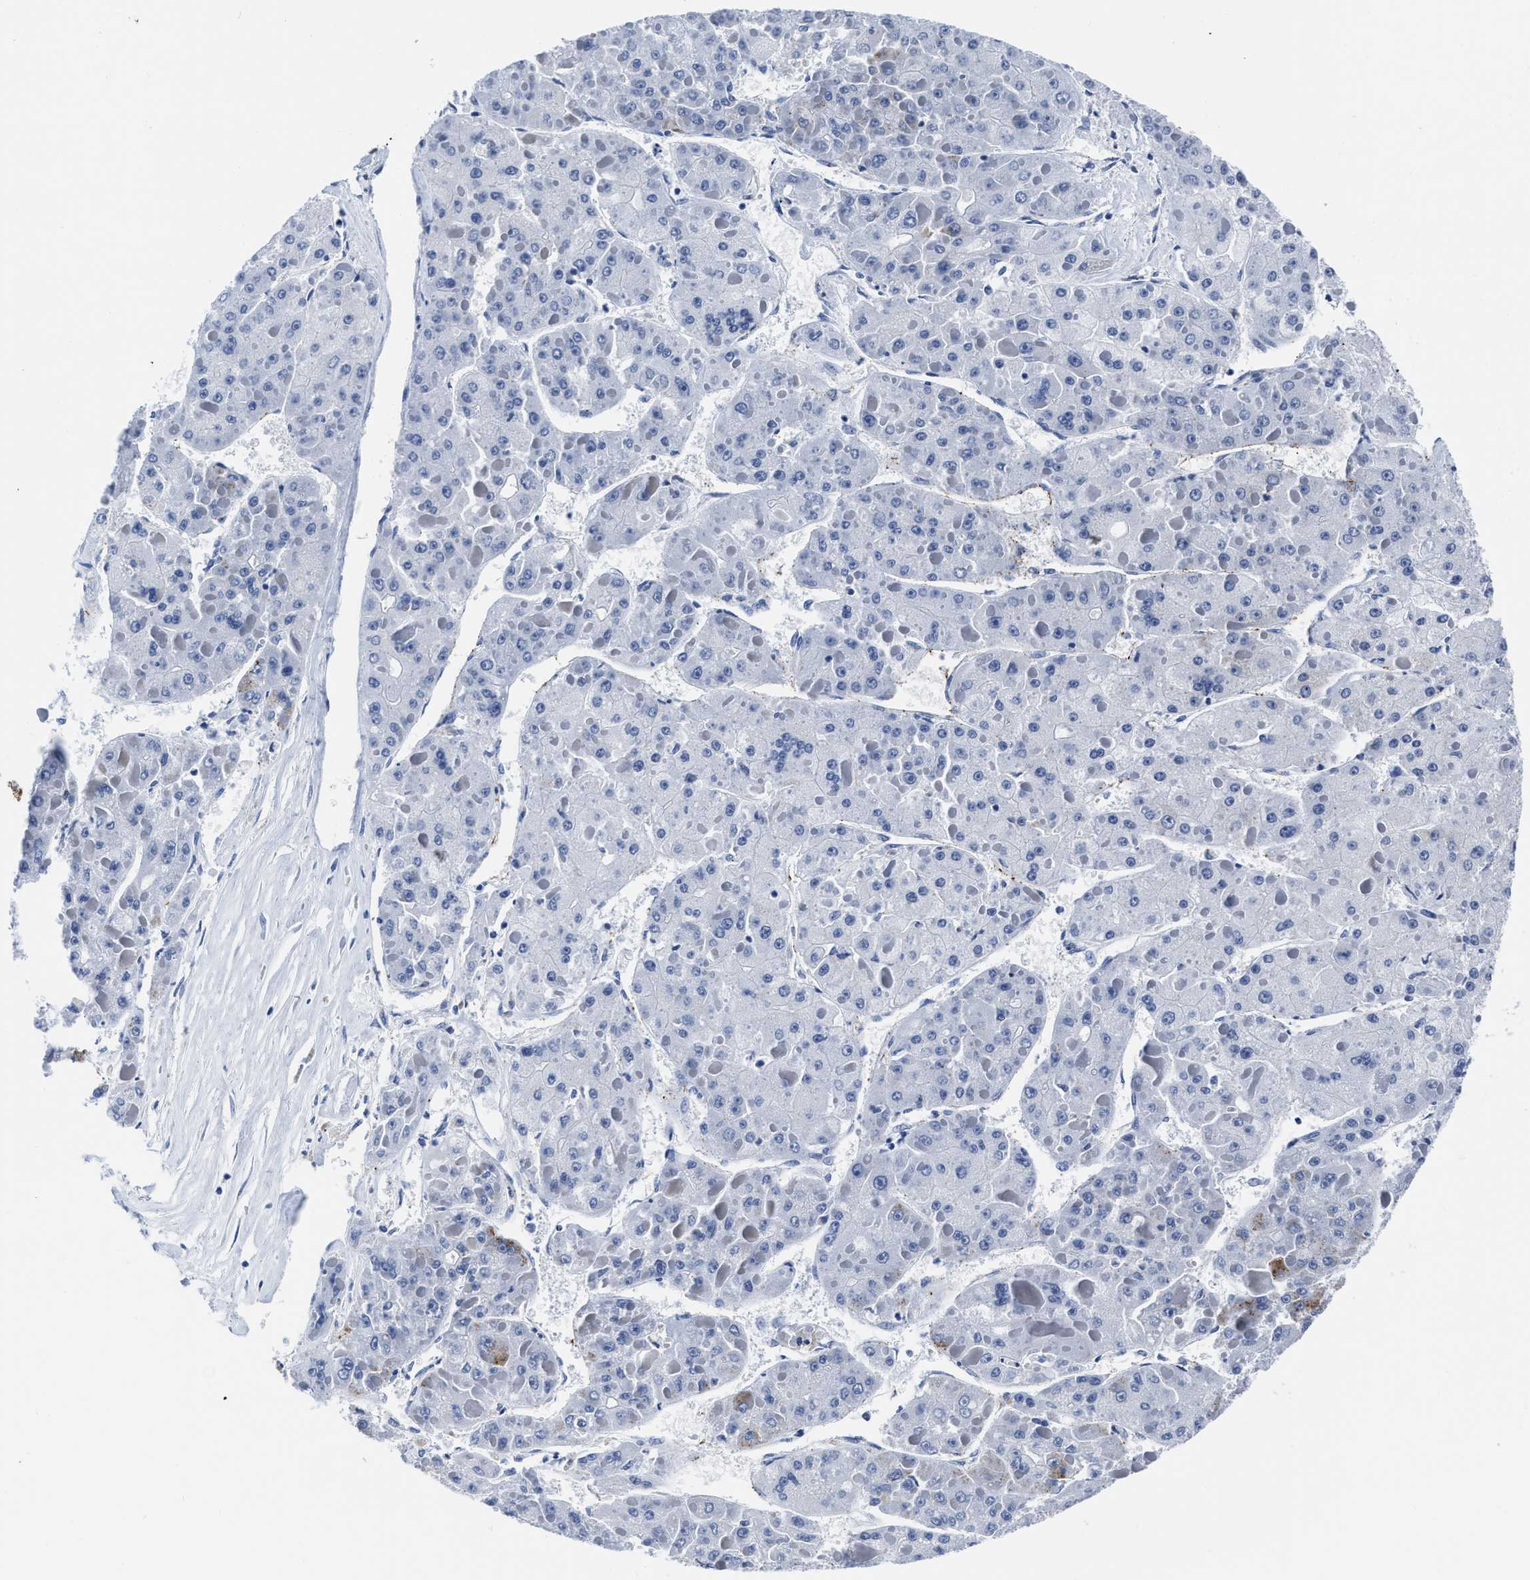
{"staining": {"intensity": "negative", "quantity": "none", "location": "none"}, "tissue": "liver cancer", "cell_type": "Tumor cells", "image_type": "cancer", "snomed": [{"axis": "morphology", "description": "Carcinoma, Hepatocellular, NOS"}, {"axis": "topography", "description": "Liver"}], "caption": "Human liver hepatocellular carcinoma stained for a protein using immunohistochemistry shows no positivity in tumor cells.", "gene": "KCNMB3", "patient": {"sex": "female", "age": 73}}